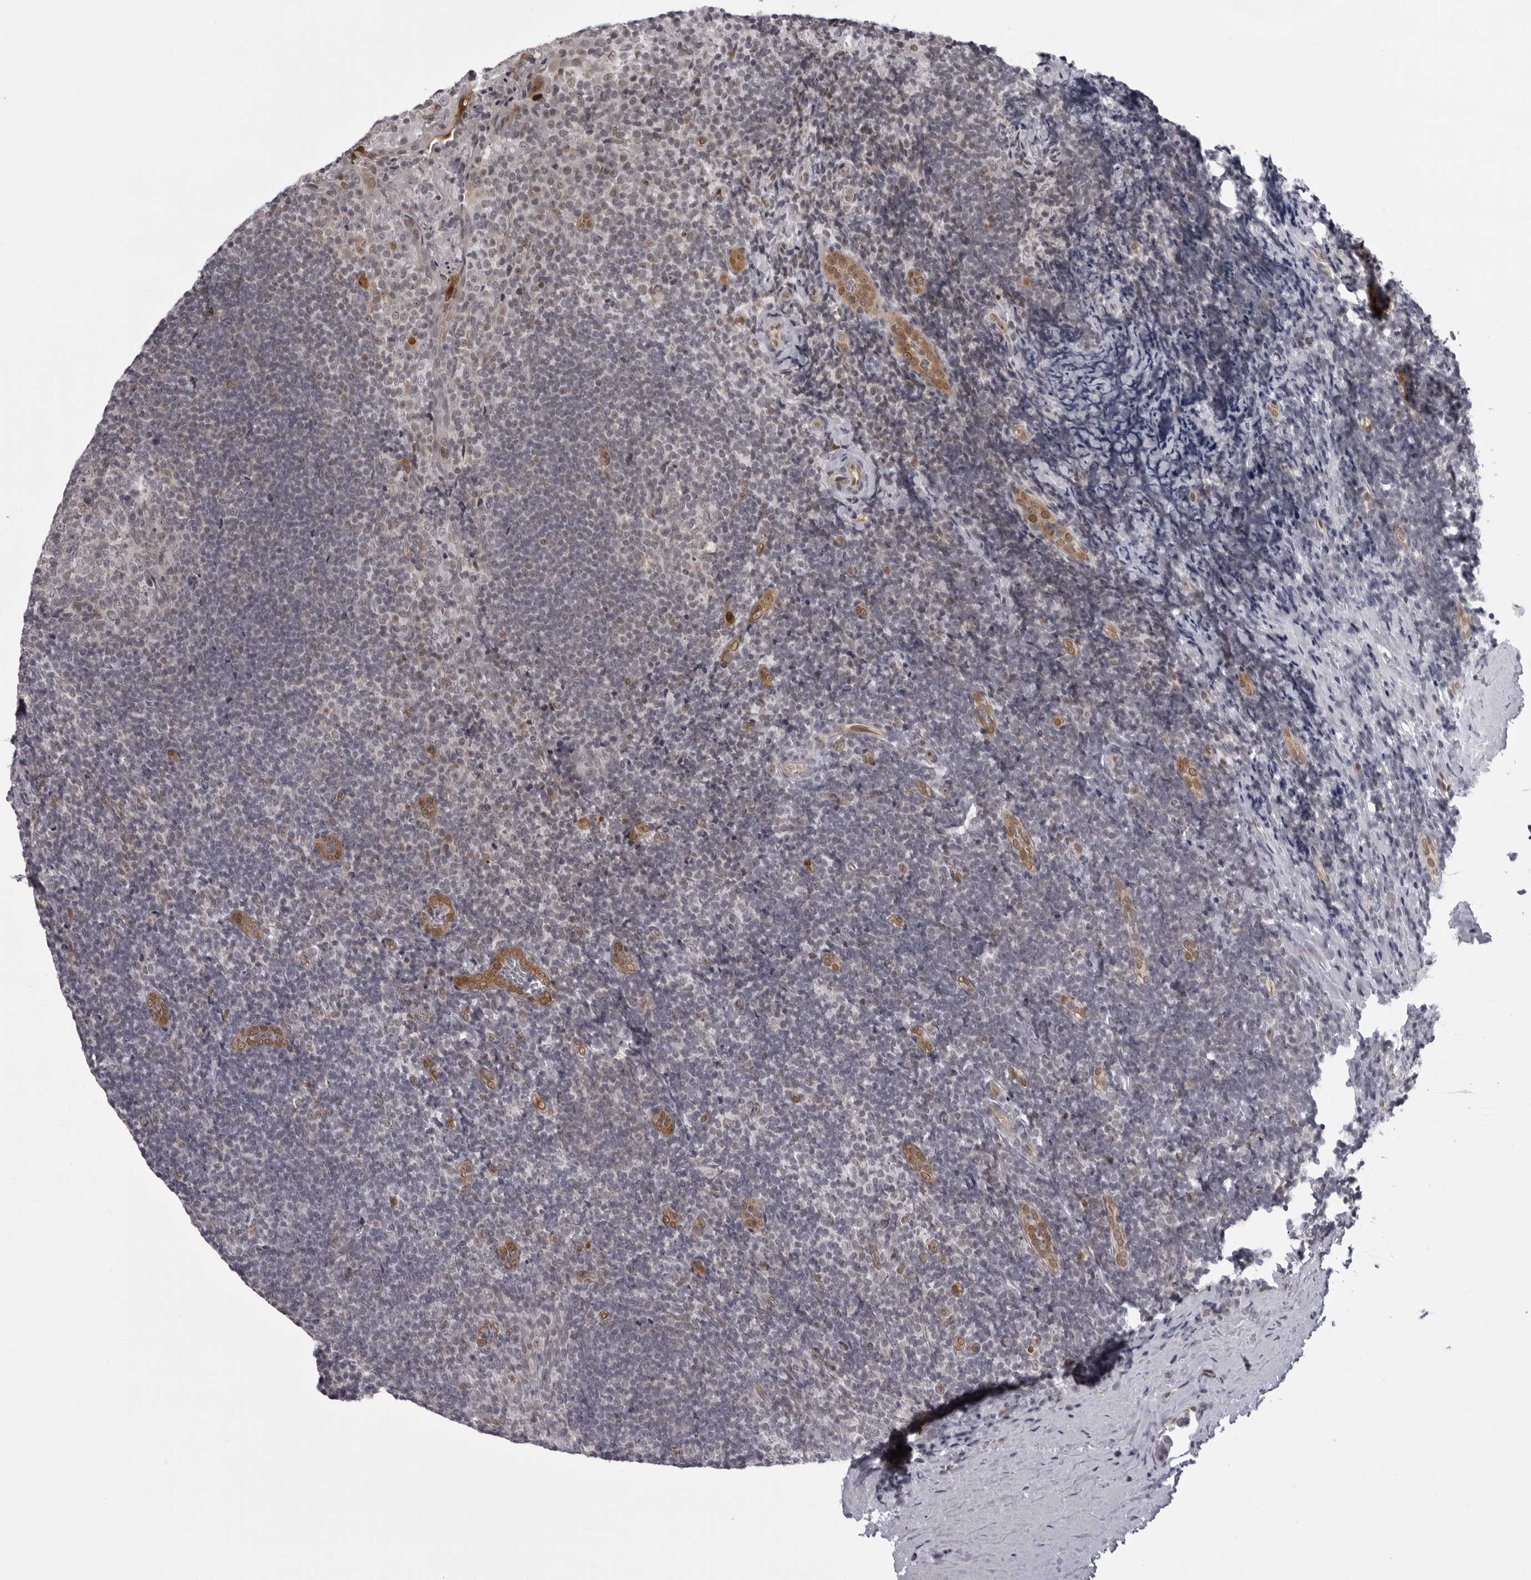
{"staining": {"intensity": "weak", "quantity": "<25%", "location": "nuclear"}, "tissue": "tonsil", "cell_type": "Germinal center cells", "image_type": "normal", "snomed": [{"axis": "morphology", "description": "Normal tissue, NOS"}, {"axis": "topography", "description": "Tonsil"}], "caption": "DAB (3,3'-diaminobenzidine) immunohistochemical staining of benign human tonsil demonstrates no significant staining in germinal center cells. Nuclei are stained in blue.", "gene": "MAPK12", "patient": {"sex": "male", "age": 27}}